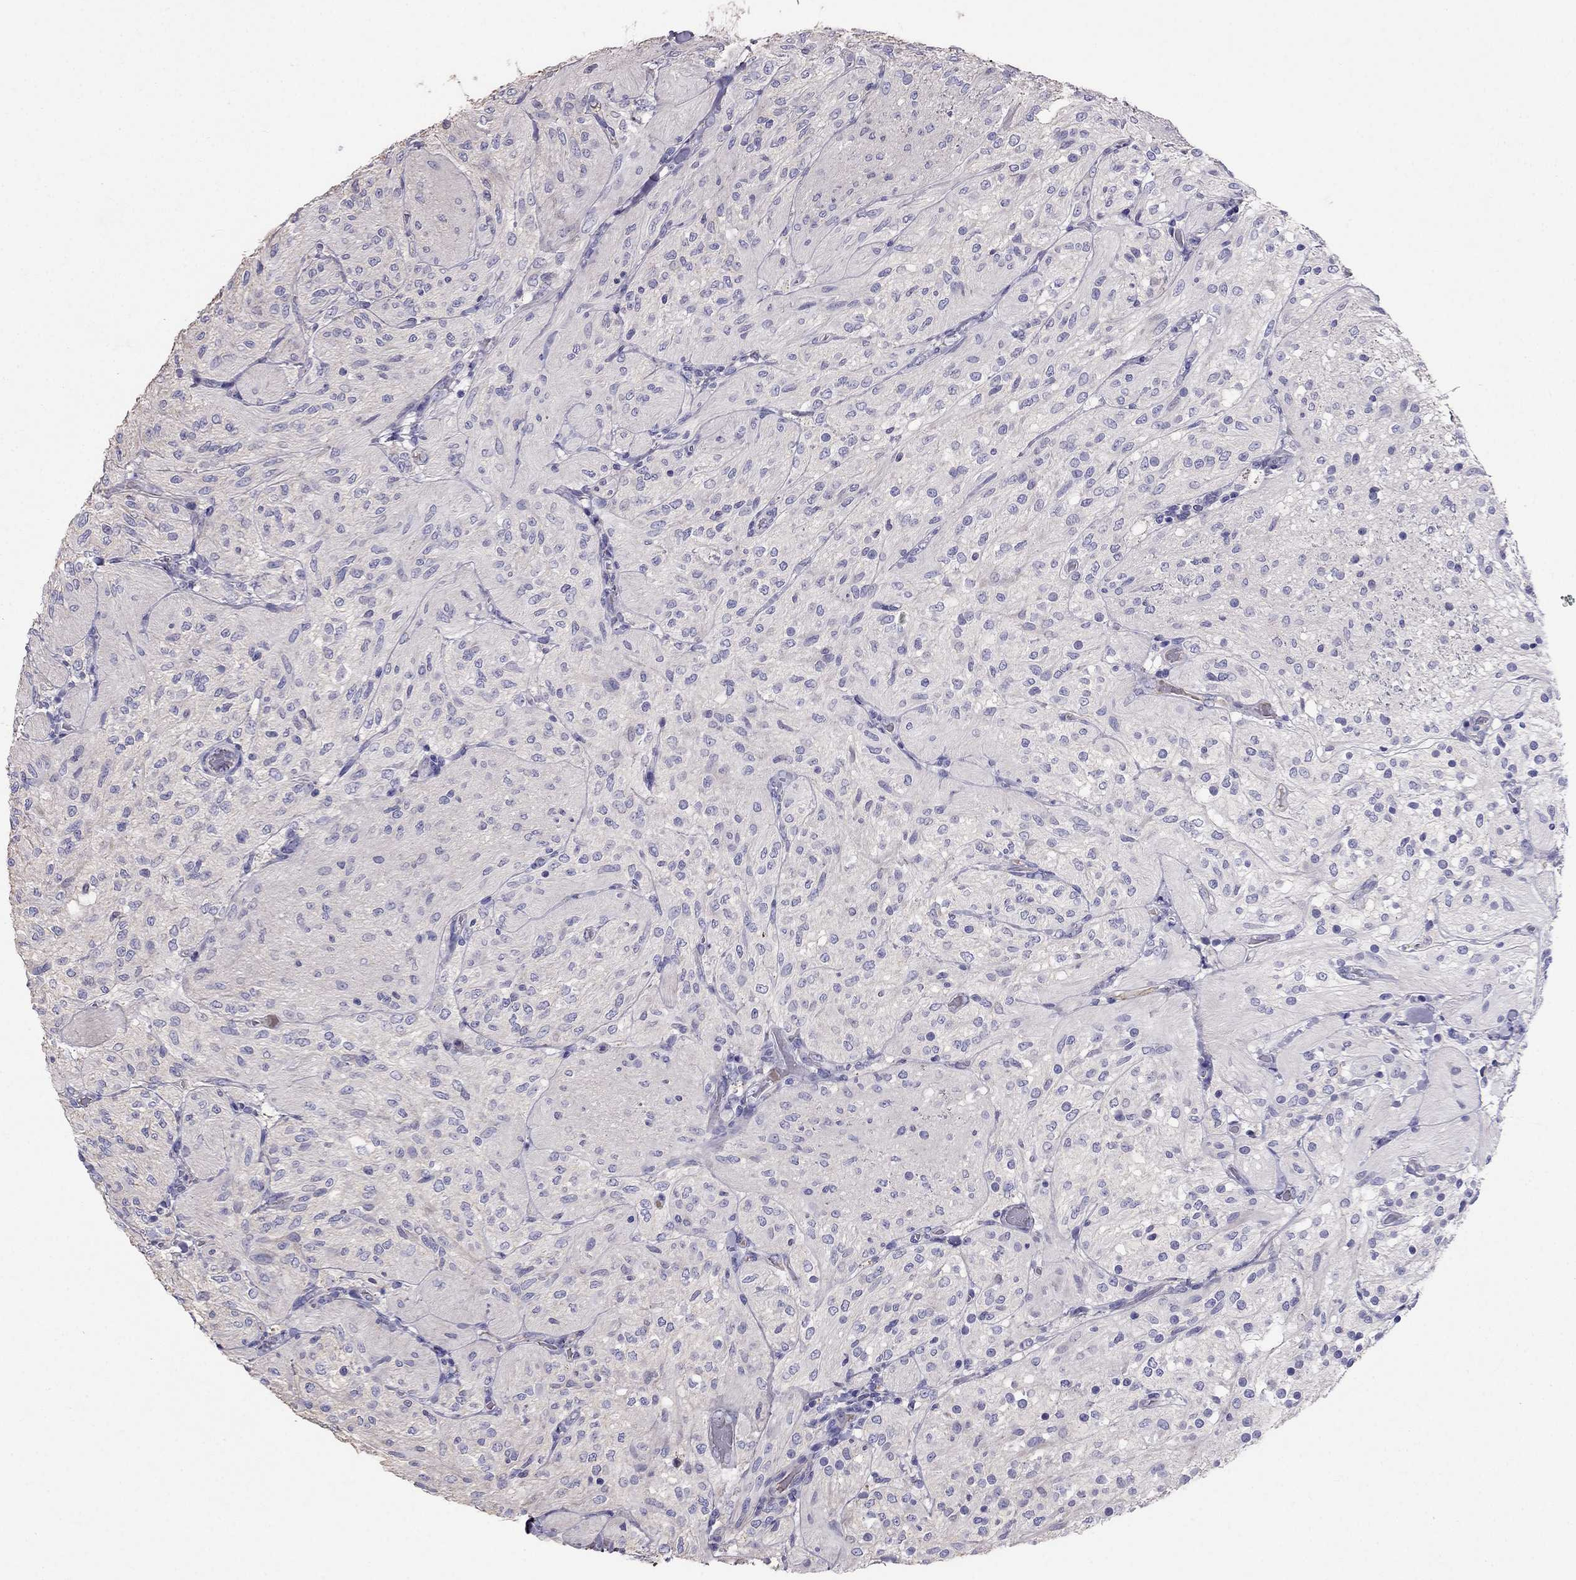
{"staining": {"intensity": "negative", "quantity": "none", "location": "none"}, "tissue": "glioma", "cell_type": "Tumor cells", "image_type": "cancer", "snomed": [{"axis": "morphology", "description": "Glioma, malignant, Low grade"}, {"axis": "topography", "description": "Brain"}], "caption": "Immunohistochemistry (IHC) of malignant glioma (low-grade) exhibits no expression in tumor cells. (Stains: DAB (3,3'-diaminobenzidine) immunohistochemistry (IHC) with hematoxylin counter stain, Microscopy: brightfield microscopy at high magnification).", "gene": "TBC1D21", "patient": {"sex": "male", "age": 3}}